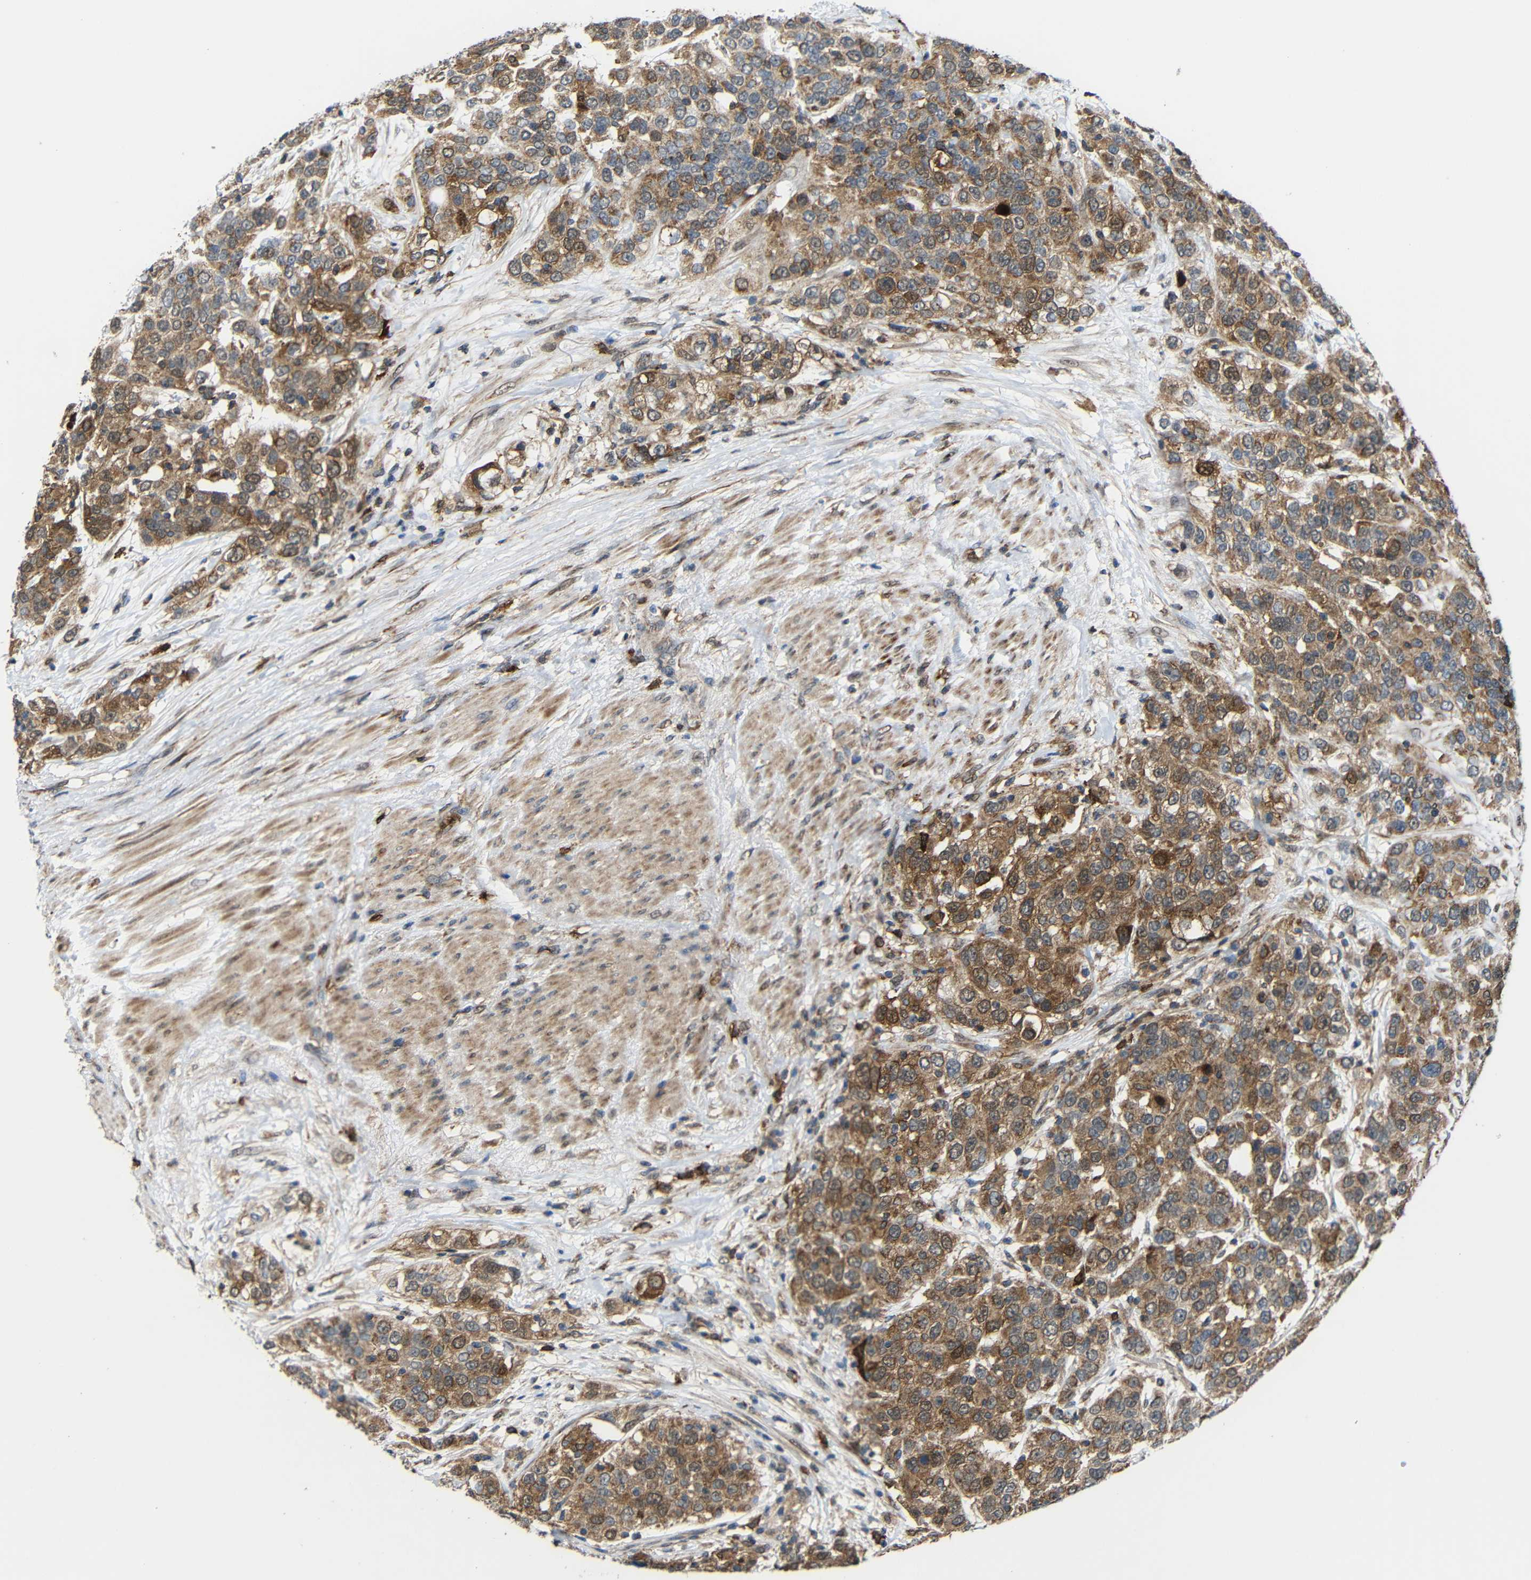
{"staining": {"intensity": "moderate", "quantity": ">75%", "location": "cytoplasmic/membranous"}, "tissue": "urothelial cancer", "cell_type": "Tumor cells", "image_type": "cancer", "snomed": [{"axis": "morphology", "description": "Urothelial carcinoma, High grade"}, {"axis": "topography", "description": "Urinary bladder"}], "caption": "A photomicrograph of urothelial cancer stained for a protein displays moderate cytoplasmic/membranous brown staining in tumor cells. Using DAB (brown) and hematoxylin (blue) stains, captured at high magnification using brightfield microscopy.", "gene": "C1GALT1", "patient": {"sex": "female", "age": 80}}